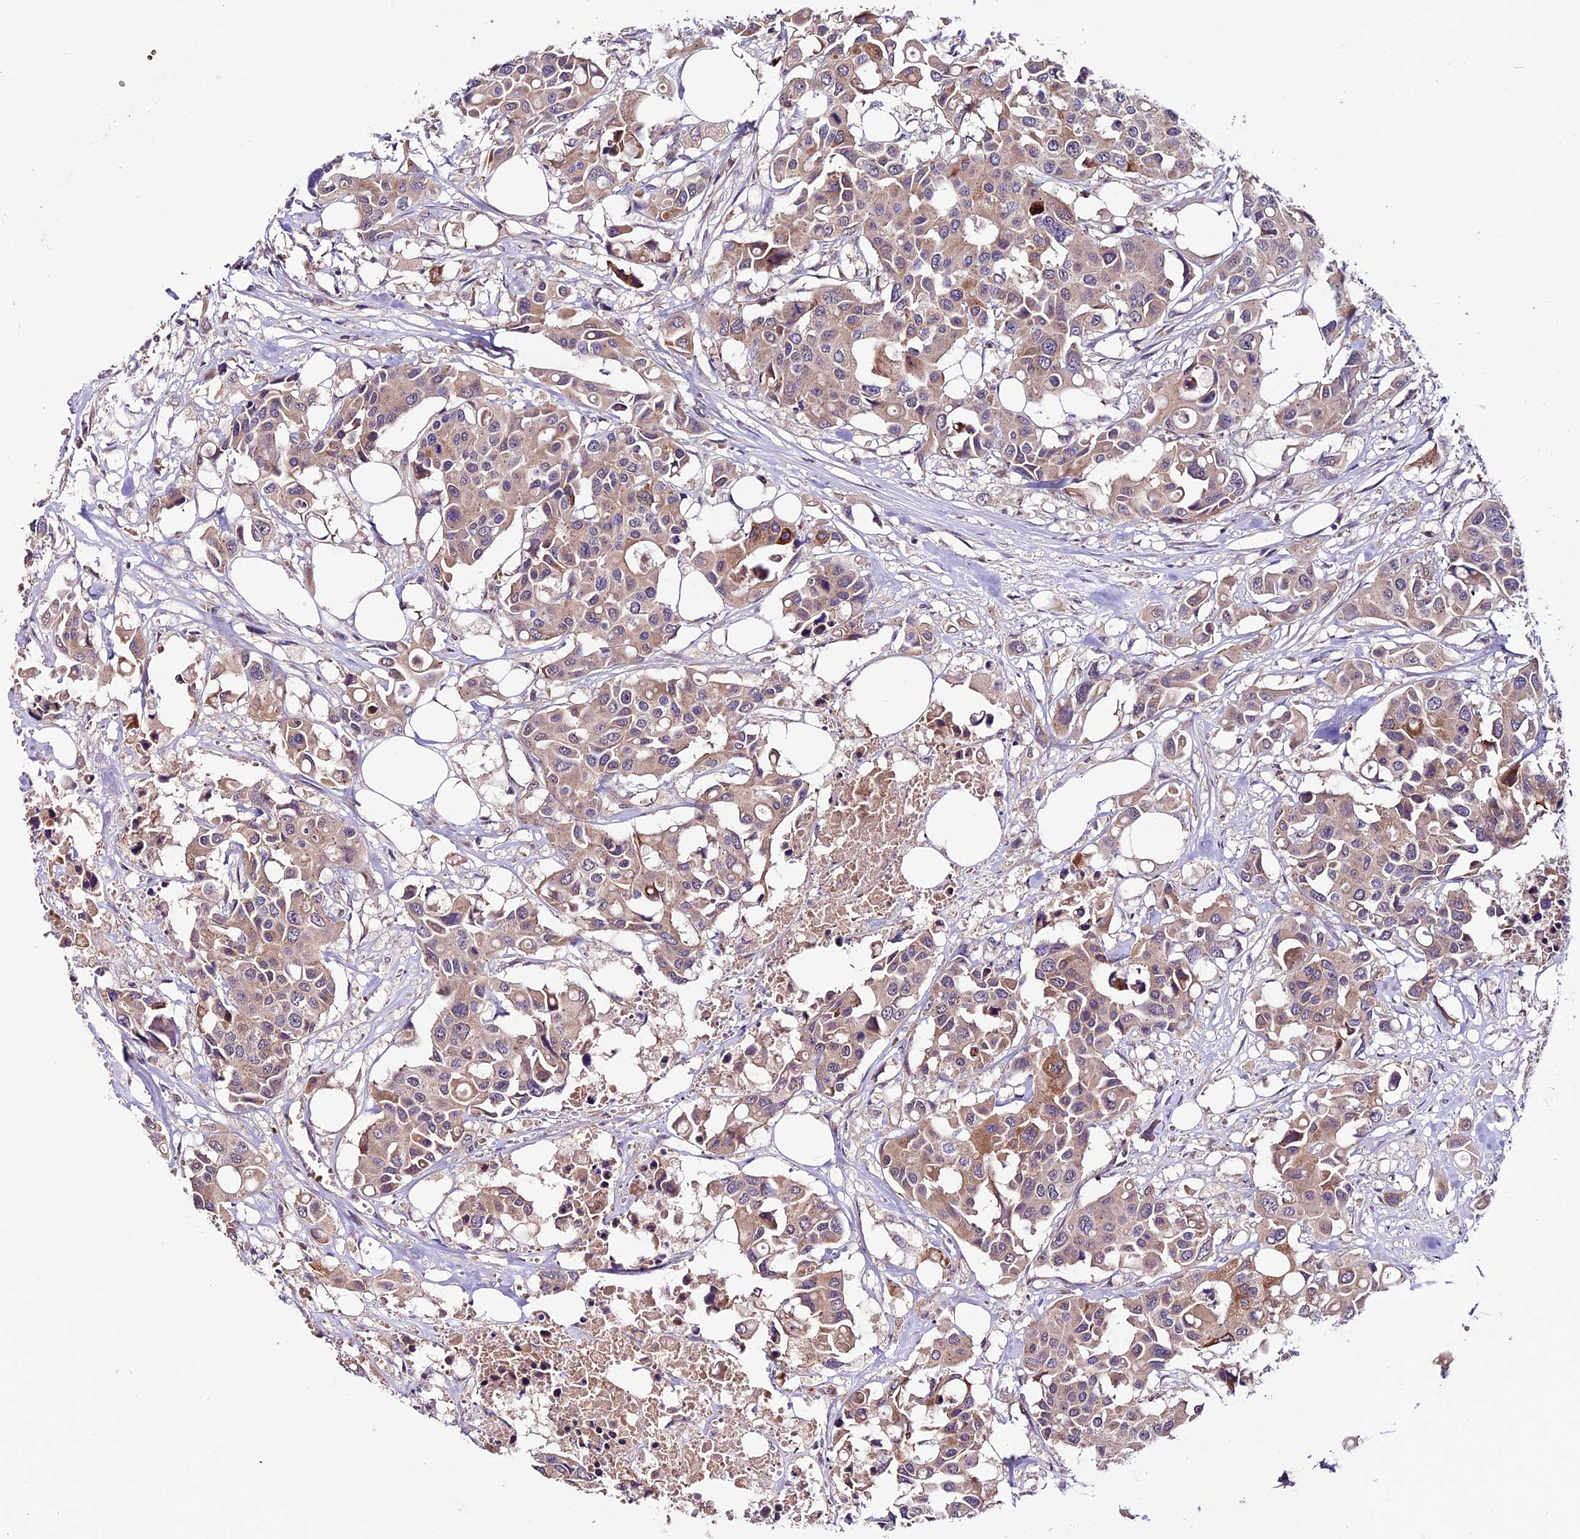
{"staining": {"intensity": "moderate", "quantity": ">75%", "location": "cytoplasmic/membranous"}, "tissue": "colorectal cancer", "cell_type": "Tumor cells", "image_type": "cancer", "snomed": [{"axis": "morphology", "description": "Adenocarcinoma, NOS"}, {"axis": "topography", "description": "Colon"}], "caption": "Immunohistochemical staining of colorectal cancer (adenocarcinoma) exhibits medium levels of moderate cytoplasmic/membranous protein positivity in about >75% of tumor cells. Nuclei are stained in blue.", "gene": "RINL", "patient": {"sex": "male", "age": 77}}